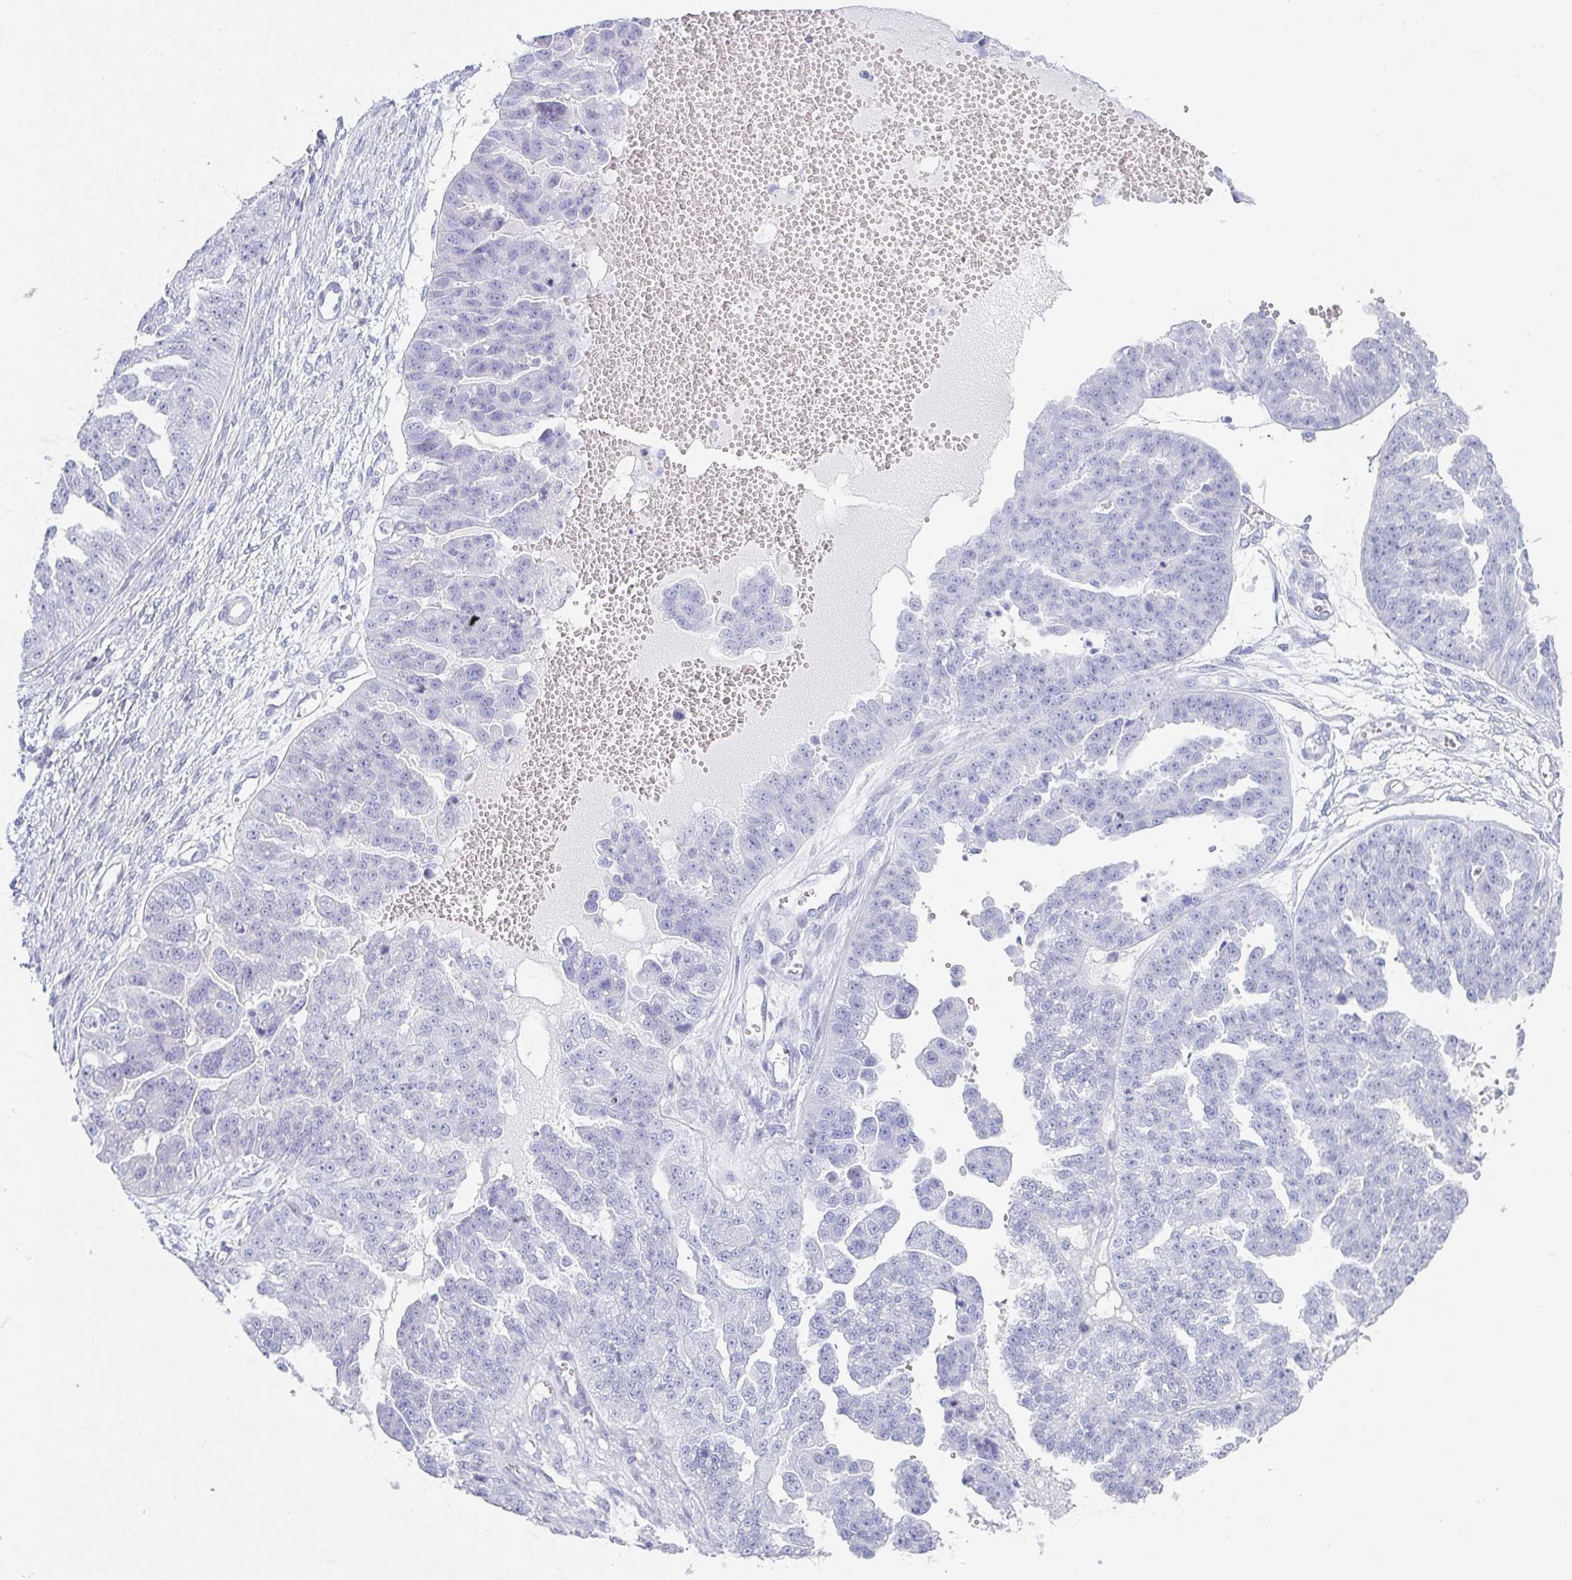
{"staining": {"intensity": "negative", "quantity": "none", "location": "none"}, "tissue": "ovarian cancer", "cell_type": "Tumor cells", "image_type": "cancer", "snomed": [{"axis": "morphology", "description": "Cystadenocarcinoma, serous, NOS"}, {"axis": "topography", "description": "Ovary"}], "caption": "DAB immunohistochemical staining of ovarian serous cystadenocarcinoma displays no significant staining in tumor cells.", "gene": "PRND", "patient": {"sex": "female", "age": 58}}